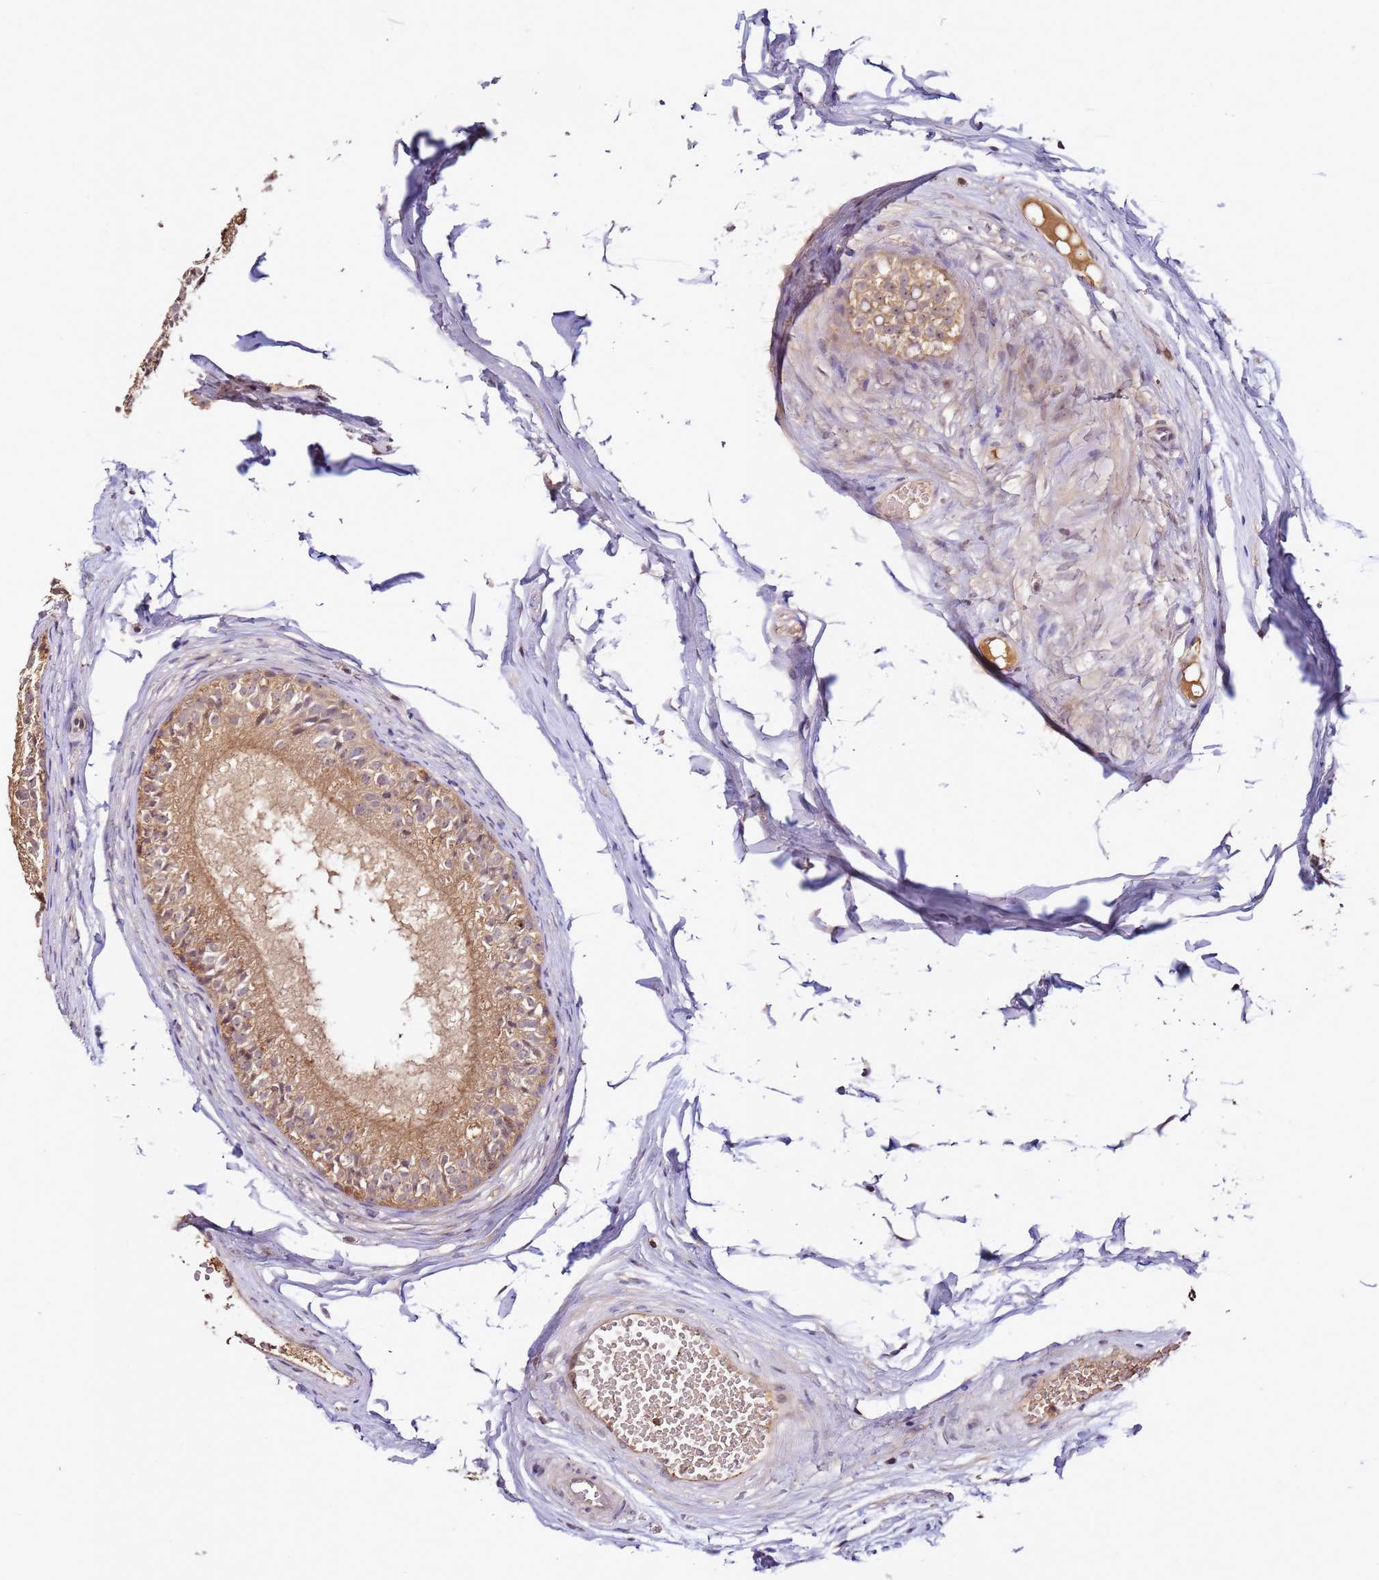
{"staining": {"intensity": "moderate", "quantity": "<25%", "location": "cytoplasmic/membranous"}, "tissue": "epididymis", "cell_type": "Glandular cells", "image_type": "normal", "snomed": [{"axis": "morphology", "description": "Normal tissue, NOS"}, {"axis": "morphology", "description": "Seminoma in situ"}, {"axis": "topography", "description": "Testis"}, {"axis": "topography", "description": "Epididymis"}], "caption": "Epididymis stained with DAB (3,3'-diaminobenzidine) IHC demonstrates low levels of moderate cytoplasmic/membranous staining in approximately <25% of glandular cells. (Stains: DAB (3,3'-diaminobenzidine) in brown, nuclei in blue, Microscopy: brightfield microscopy at high magnification).", "gene": "DDX27", "patient": {"sex": "male", "age": 28}}